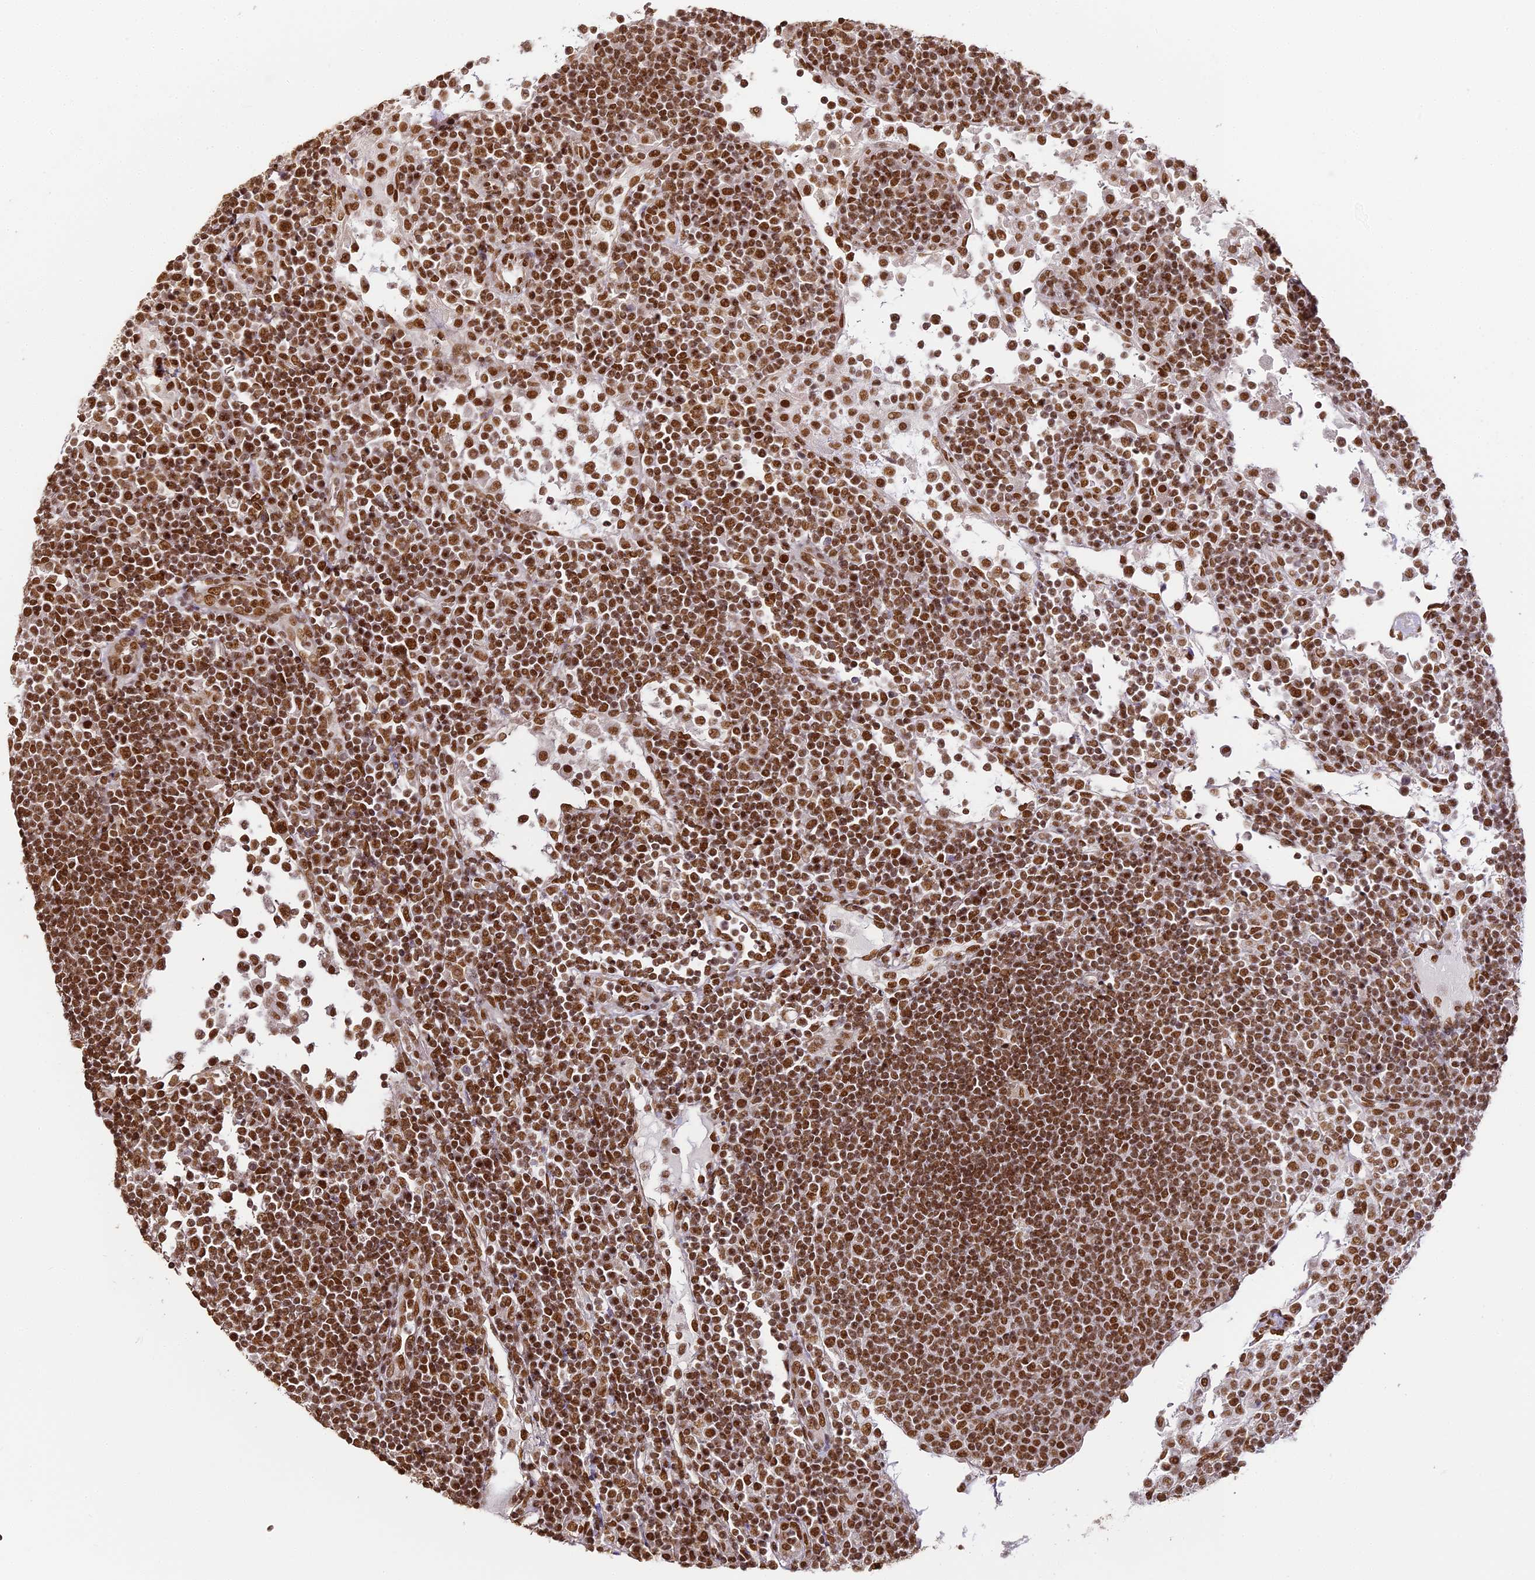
{"staining": {"intensity": "moderate", "quantity": ">75%", "location": "nuclear"}, "tissue": "lymph node", "cell_type": "Germinal center cells", "image_type": "normal", "snomed": [{"axis": "morphology", "description": "Normal tissue, NOS"}, {"axis": "topography", "description": "Lymph node"}], "caption": "Brown immunohistochemical staining in benign human lymph node demonstrates moderate nuclear positivity in approximately >75% of germinal center cells. The staining was performed using DAB to visualize the protein expression in brown, while the nuclei were stained in blue with hematoxylin (Magnification: 20x).", "gene": "HNRNPA1", "patient": {"sex": "female", "age": 53}}